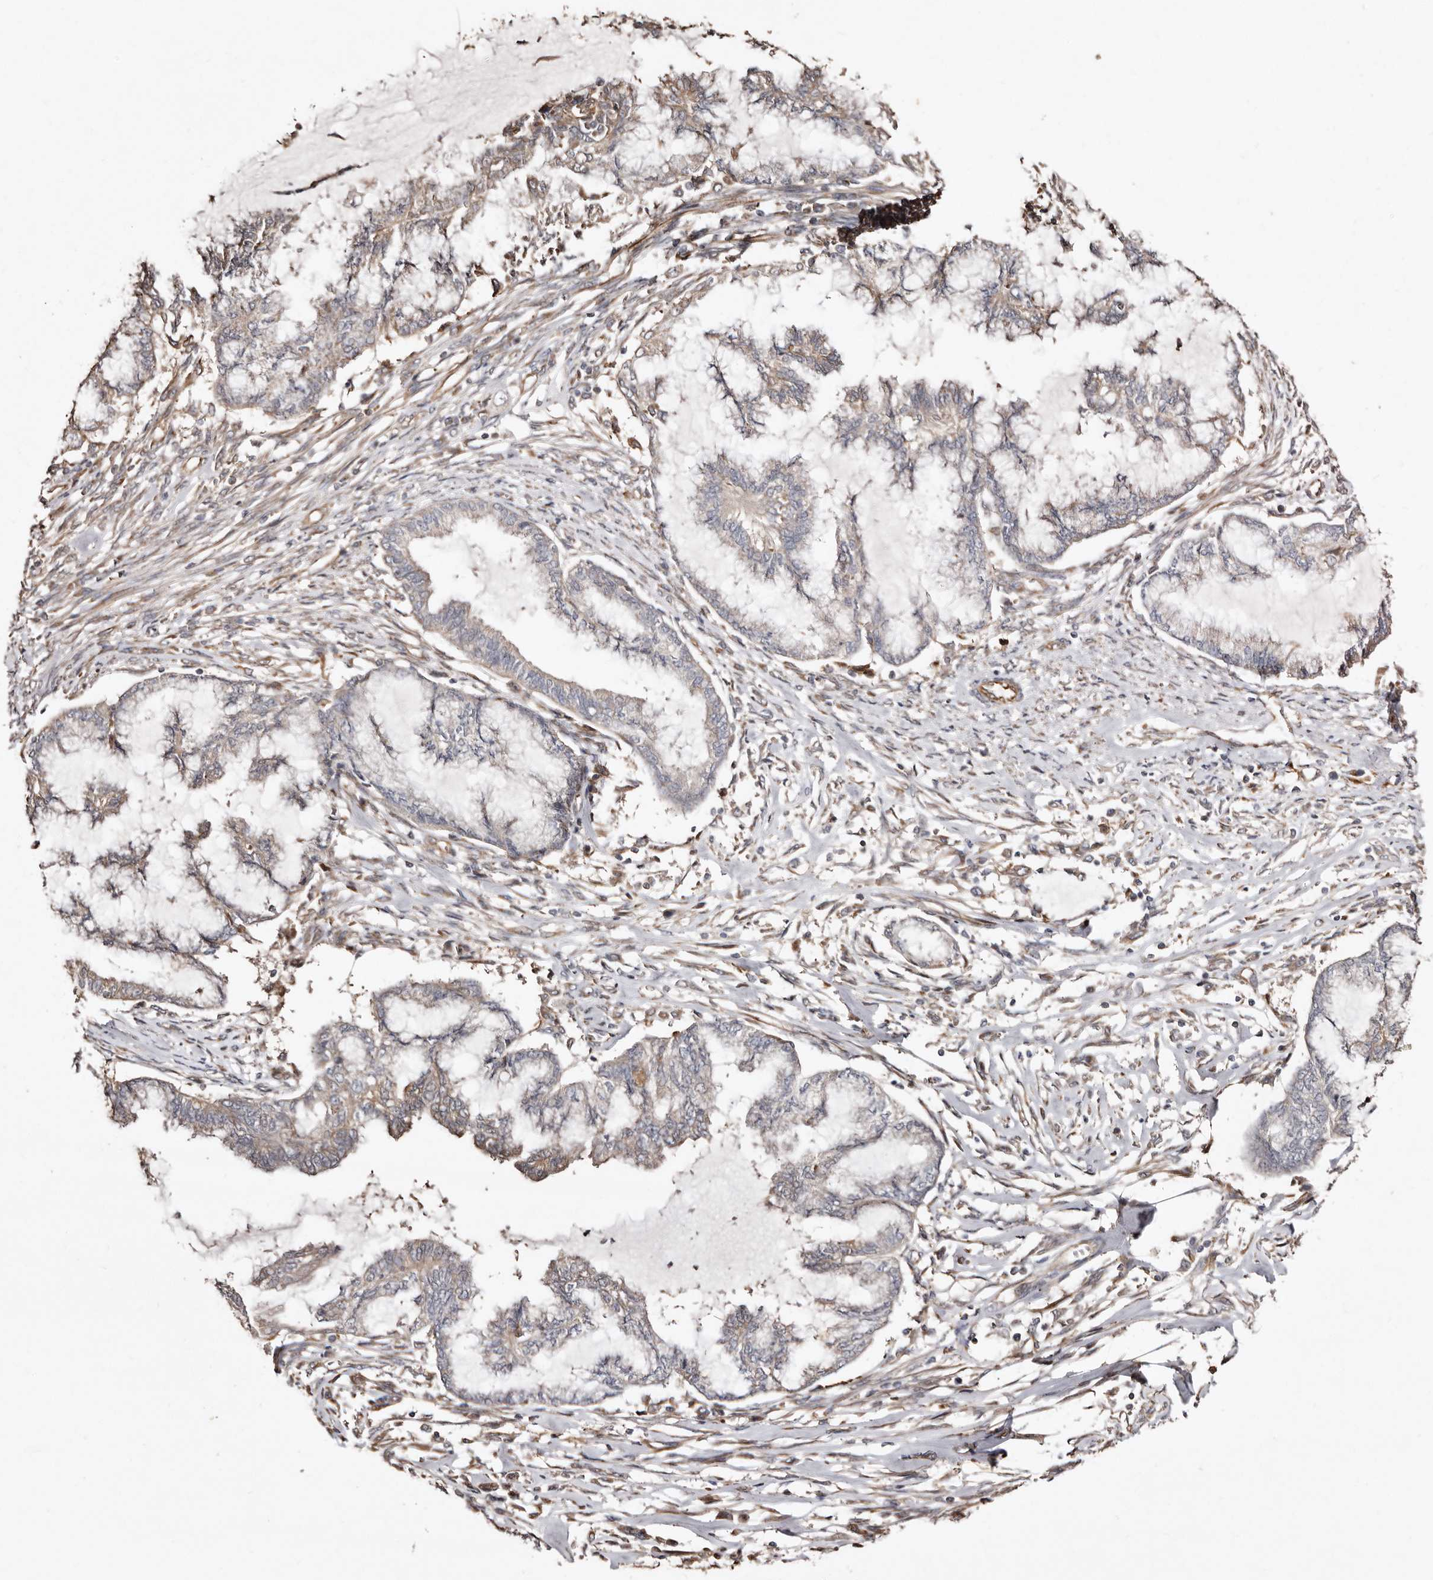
{"staining": {"intensity": "weak", "quantity": "25%-75%", "location": "cytoplasmic/membranous"}, "tissue": "endometrial cancer", "cell_type": "Tumor cells", "image_type": "cancer", "snomed": [{"axis": "morphology", "description": "Adenocarcinoma, NOS"}, {"axis": "topography", "description": "Endometrium"}], "caption": "Protein expression by immunohistochemistry (IHC) demonstrates weak cytoplasmic/membranous positivity in approximately 25%-75% of tumor cells in adenocarcinoma (endometrial).", "gene": "MACC1", "patient": {"sex": "female", "age": 86}}